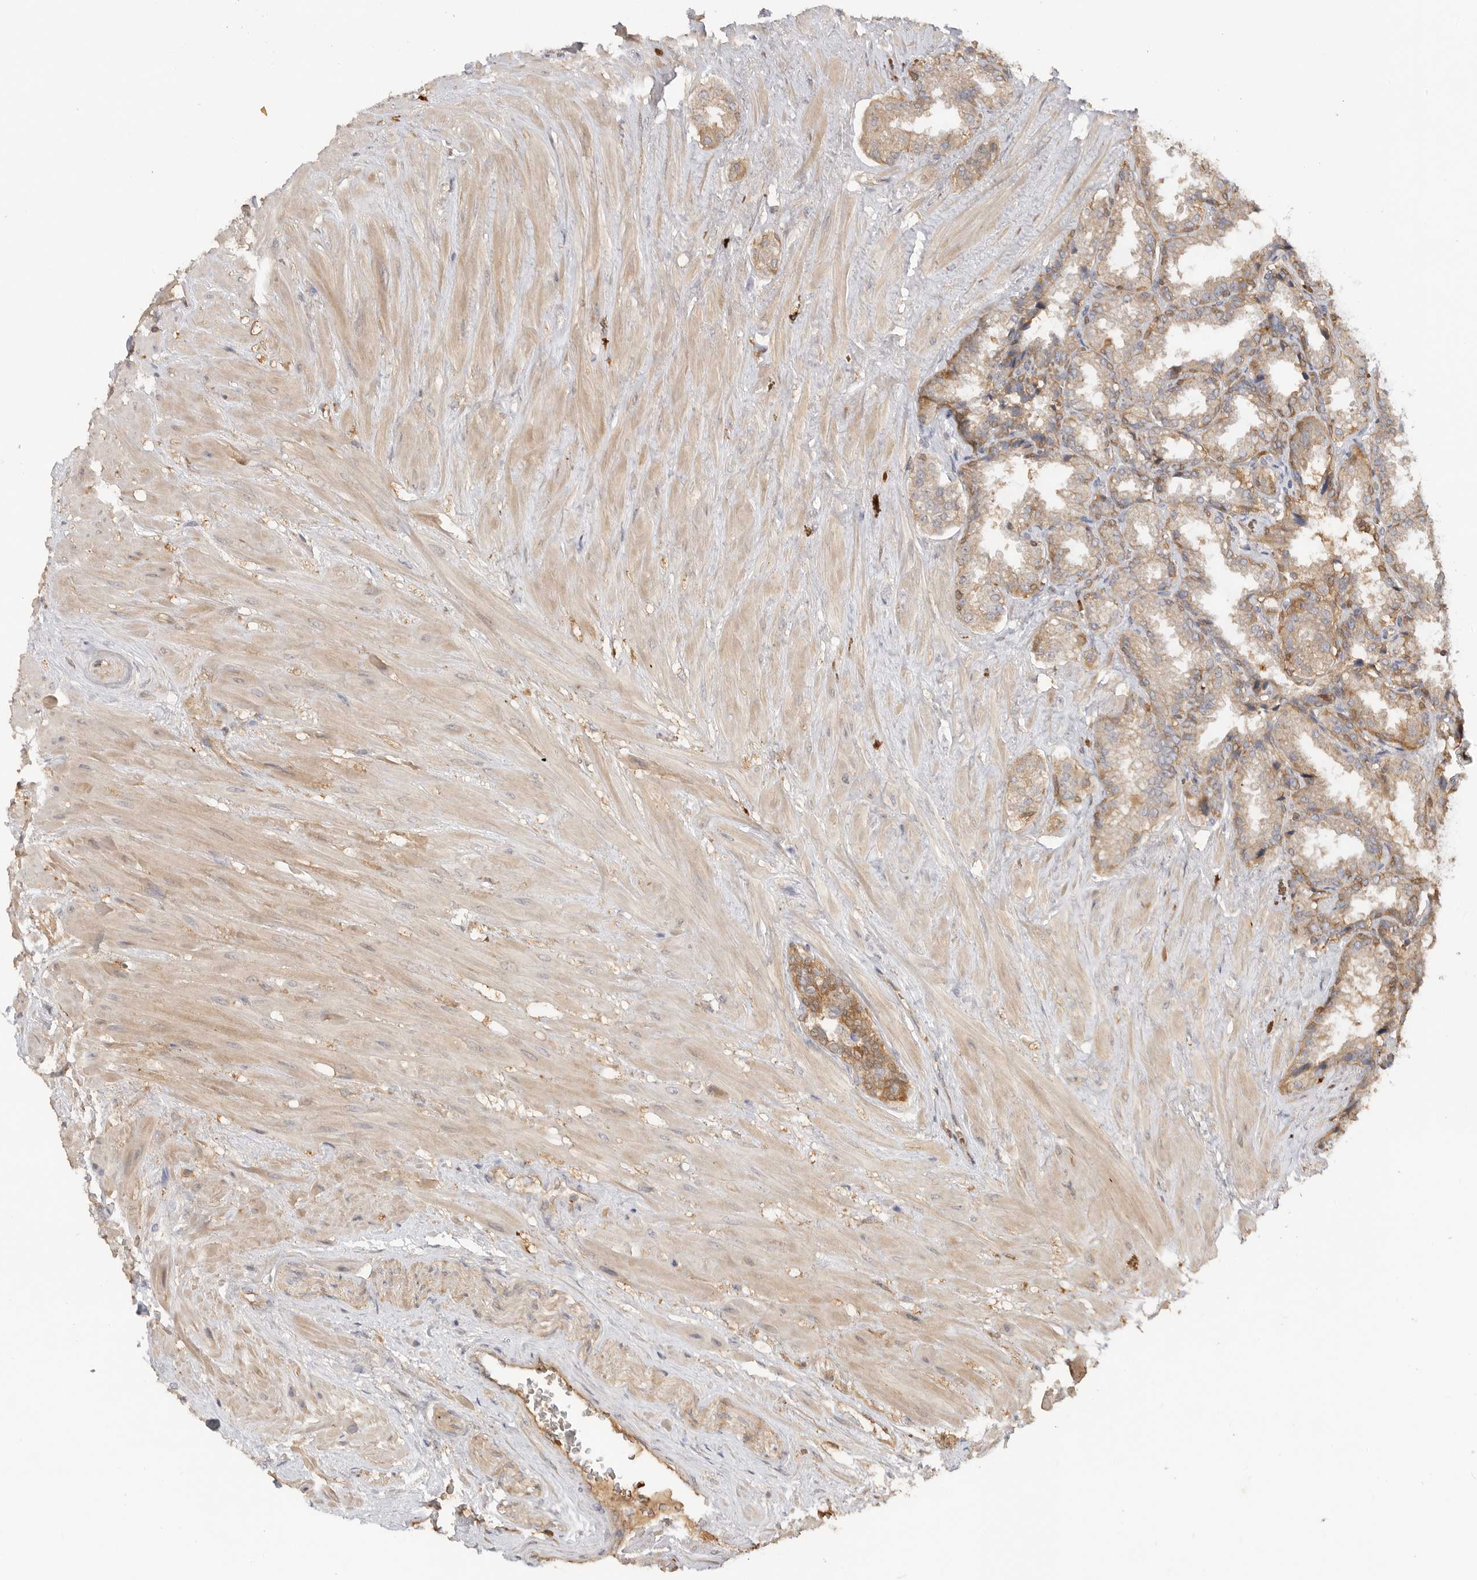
{"staining": {"intensity": "moderate", "quantity": "25%-75%", "location": "cytoplasmic/membranous"}, "tissue": "seminal vesicle", "cell_type": "Glandular cells", "image_type": "normal", "snomed": [{"axis": "morphology", "description": "Normal tissue, NOS"}, {"axis": "topography", "description": "Seminal veicle"}], "caption": "Protein staining exhibits moderate cytoplasmic/membranous positivity in approximately 25%-75% of glandular cells in benign seminal vesicle. The staining is performed using DAB brown chromogen to label protein expression. The nuclei are counter-stained blue using hematoxylin.", "gene": "CLDN12", "patient": {"sex": "male", "age": 46}}